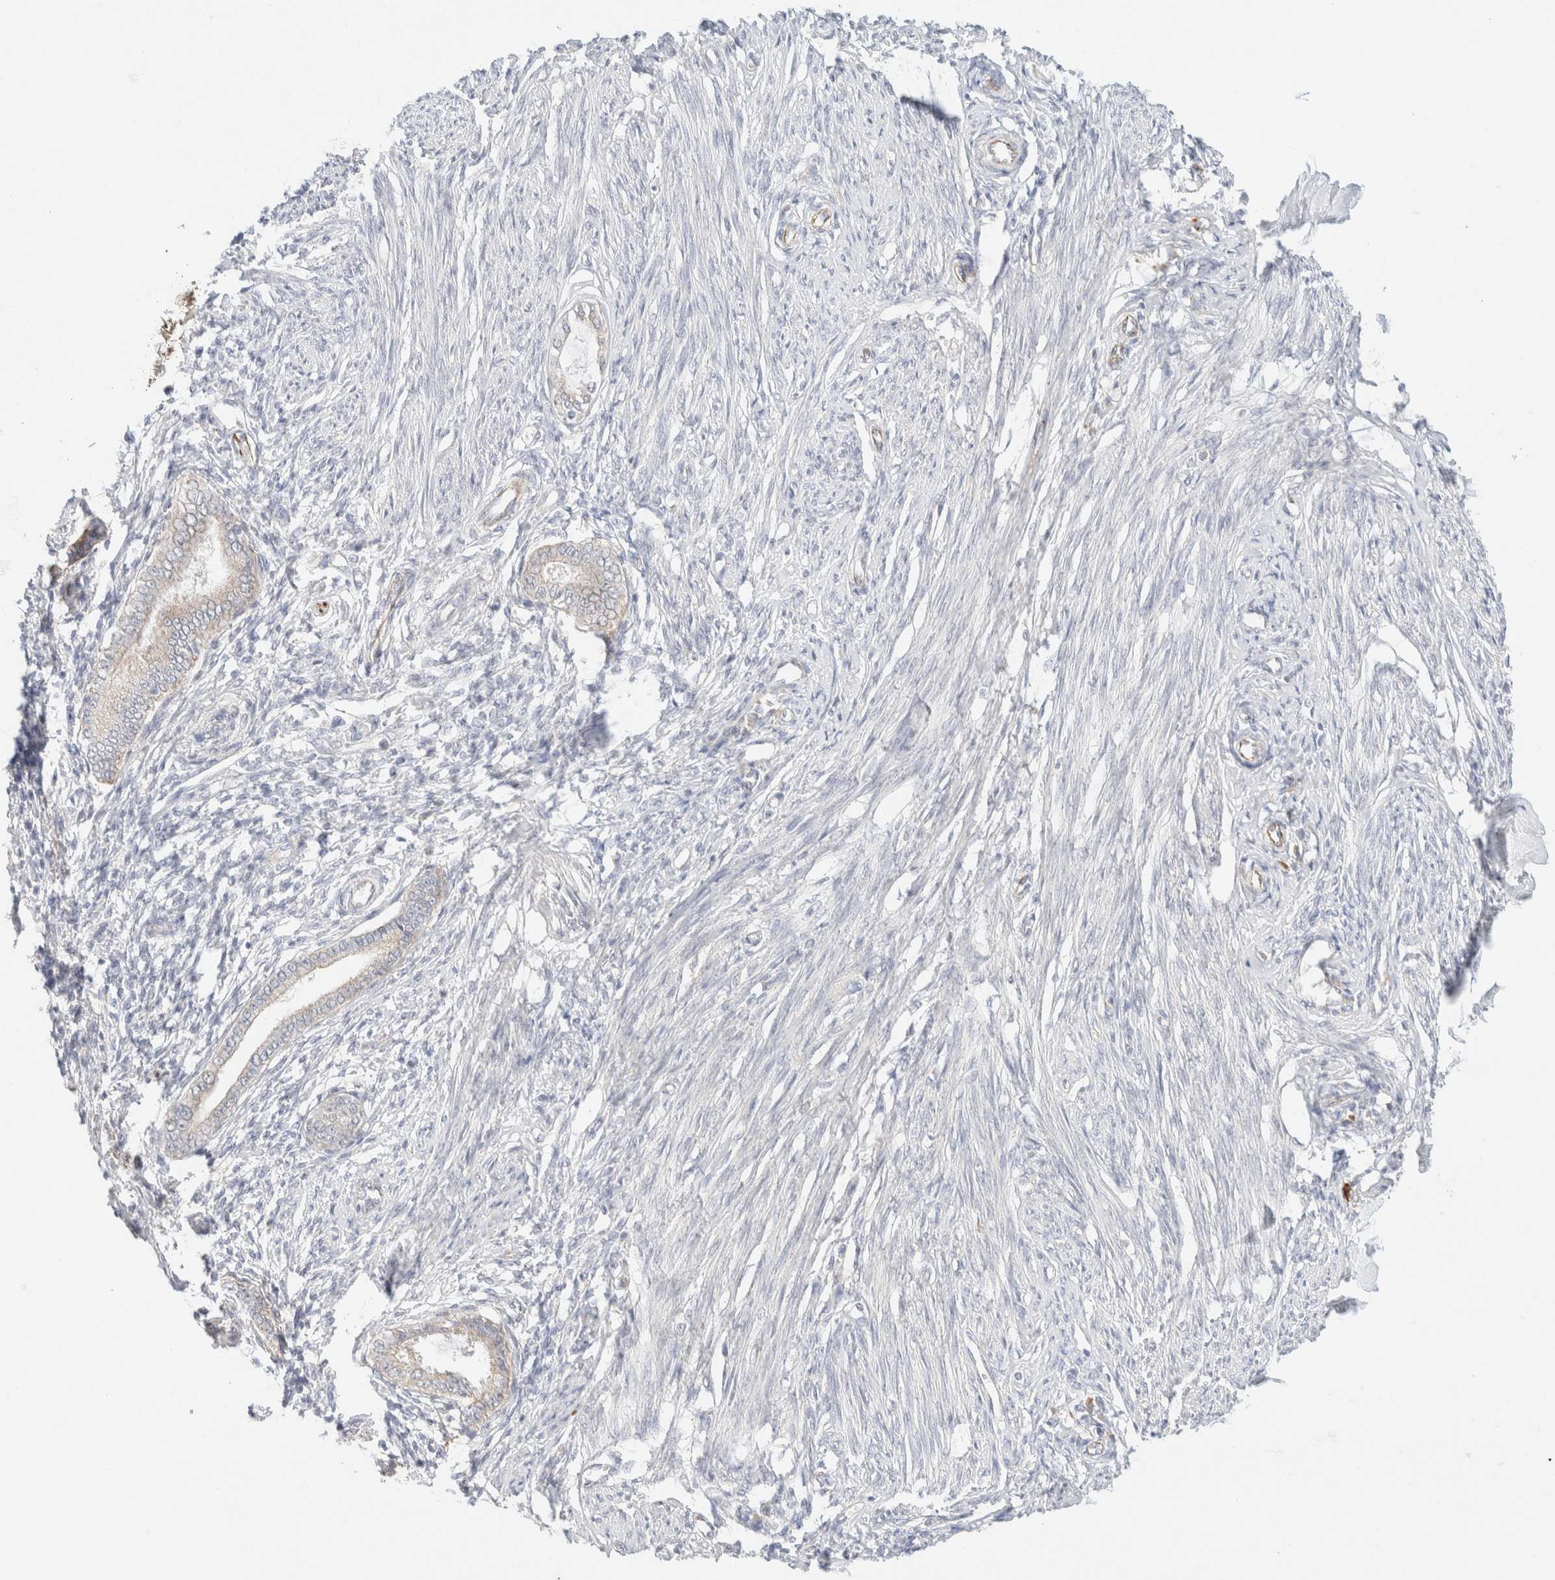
{"staining": {"intensity": "negative", "quantity": "none", "location": "none"}, "tissue": "endometrium", "cell_type": "Cells in endometrial stroma", "image_type": "normal", "snomed": [{"axis": "morphology", "description": "Normal tissue, NOS"}, {"axis": "topography", "description": "Endometrium"}], "caption": "DAB (3,3'-diaminobenzidine) immunohistochemical staining of benign endometrium reveals no significant staining in cells in endometrial stroma. The staining was performed using DAB to visualize the protein expression in brown, while the nuclei were stained in blue with hematoxylin (Magnification: 20x).", "gene": "UNC13B", "patient": {"sex": "female", "age": 56}}